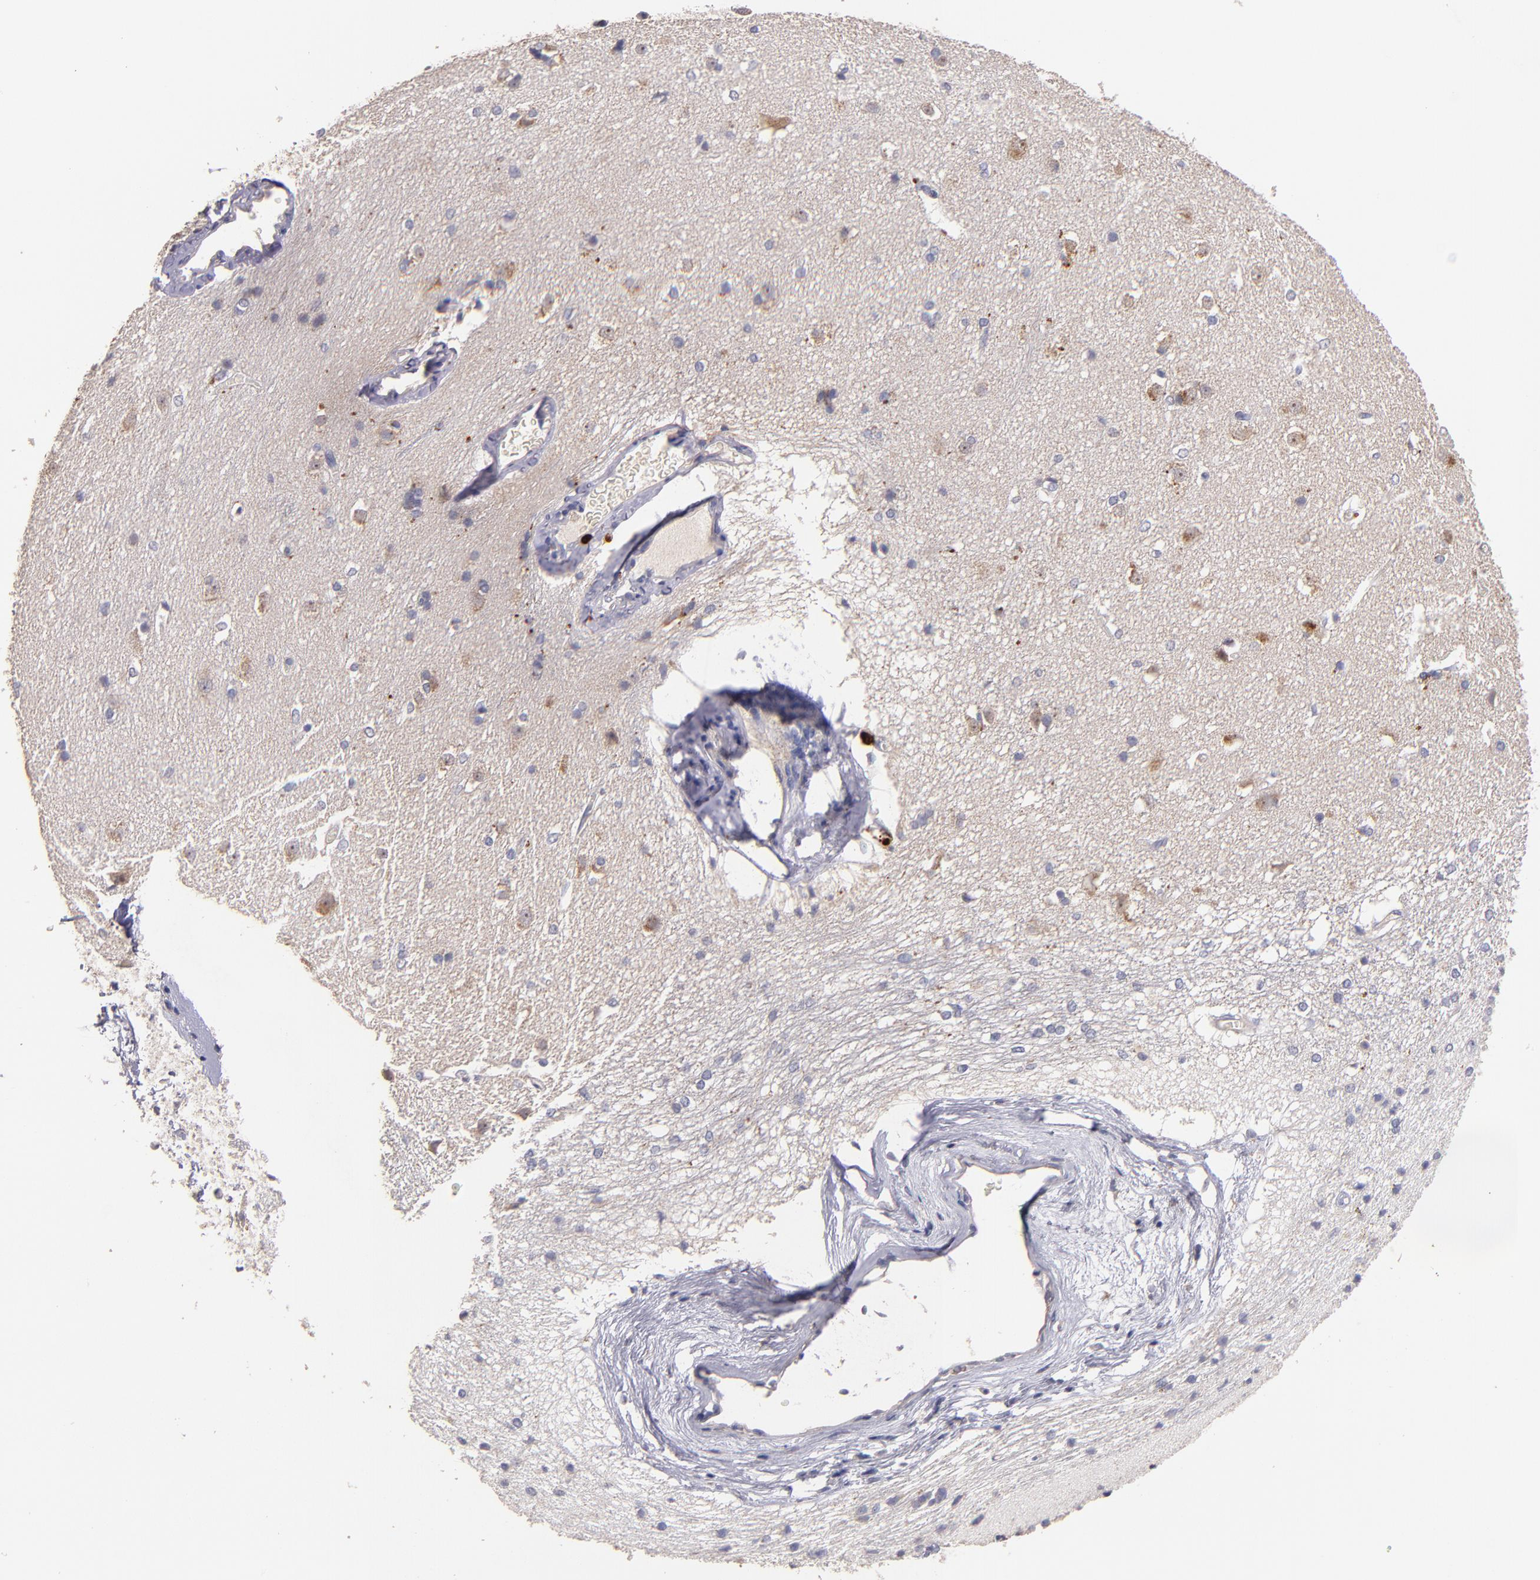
{"staining": {"intensity": "weak", "quantity": "<25%", "location": "cytoplasmic/membranous"}, "tissue": "caudate", "cell_type": "Glial cells", "image_type": "normal", "snomed": [{"axis": "morphology", "description": "Normal tissue, NOS"}, {"axis": "topography", "description": "Lateral ventricle wall"}], "caption": "Histopathology image shows no protein staining in glial cells of unremarkable caudate.", "gene": "MAGEE1", "patient": {"sex": "female", "age": 19}}